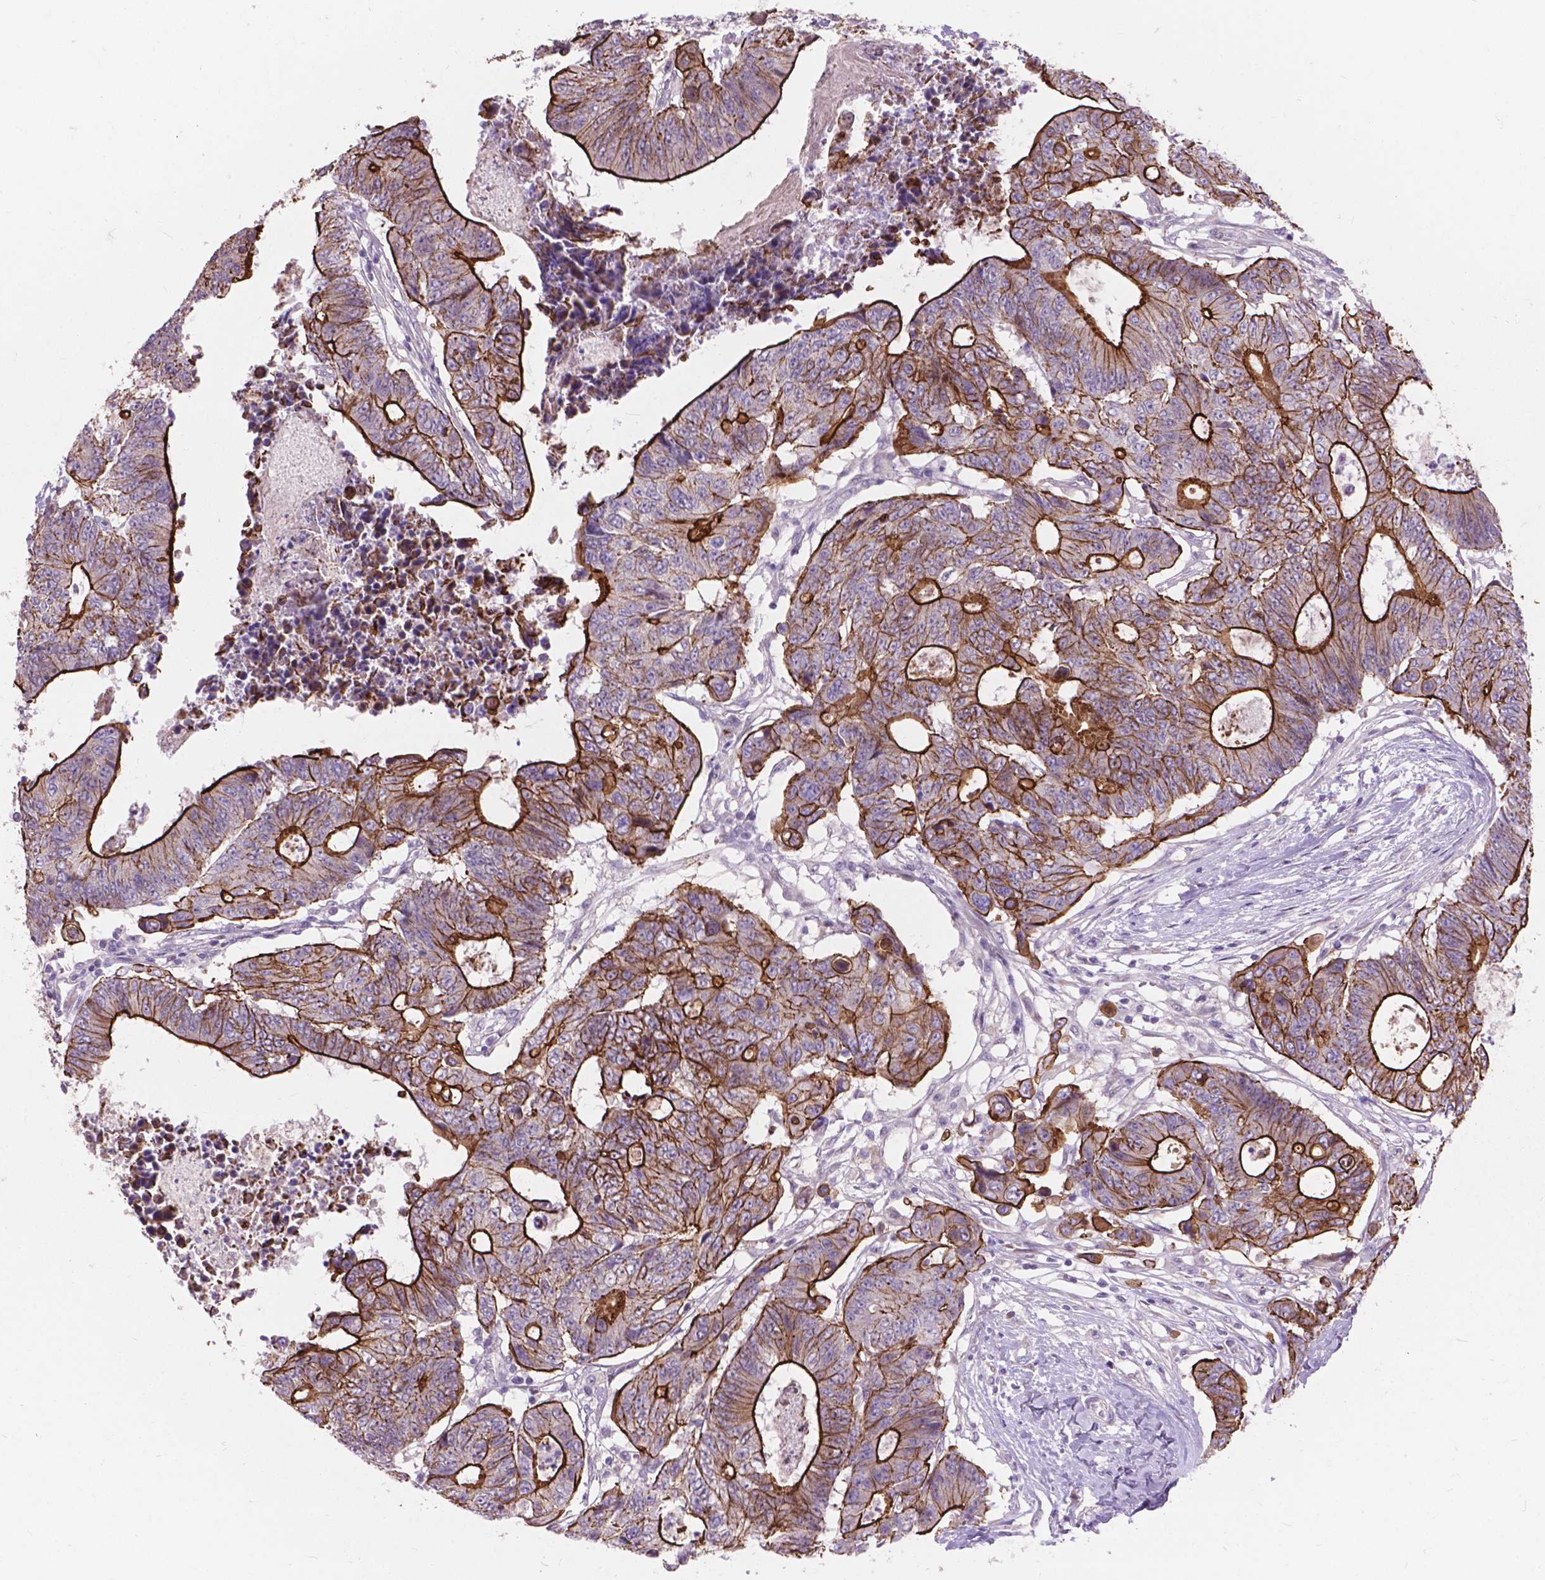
{"staining": {"intensity": "strong", "quantity": "25%-75%", "location": "cytoplasmic/membranous"}, "tissue": "colorectal cancer", "cell_type": "Tumor cells", "image_type": "cancer", "snomed": [{"axis": "morphology", "description": "Adenocarcinoma, NOS"}, {"axis": "topography", "description": "Colon"}], "caption": "A high-resolution photomicrograph shows IHC staining of colorectal adenocarcinoma, which exhibits strong cytoplasmic/membranous expression in about 25%-75% of tumor cells. The staining was performed using DAB (3,3'-diaminobenzidine) to visualize the protein expression in brown, while the nuclei were stained in blue with hematoxylin (Magnification: 20x).", "gene": "MYH14", "patient": {"sex": "female", "age": 48}}